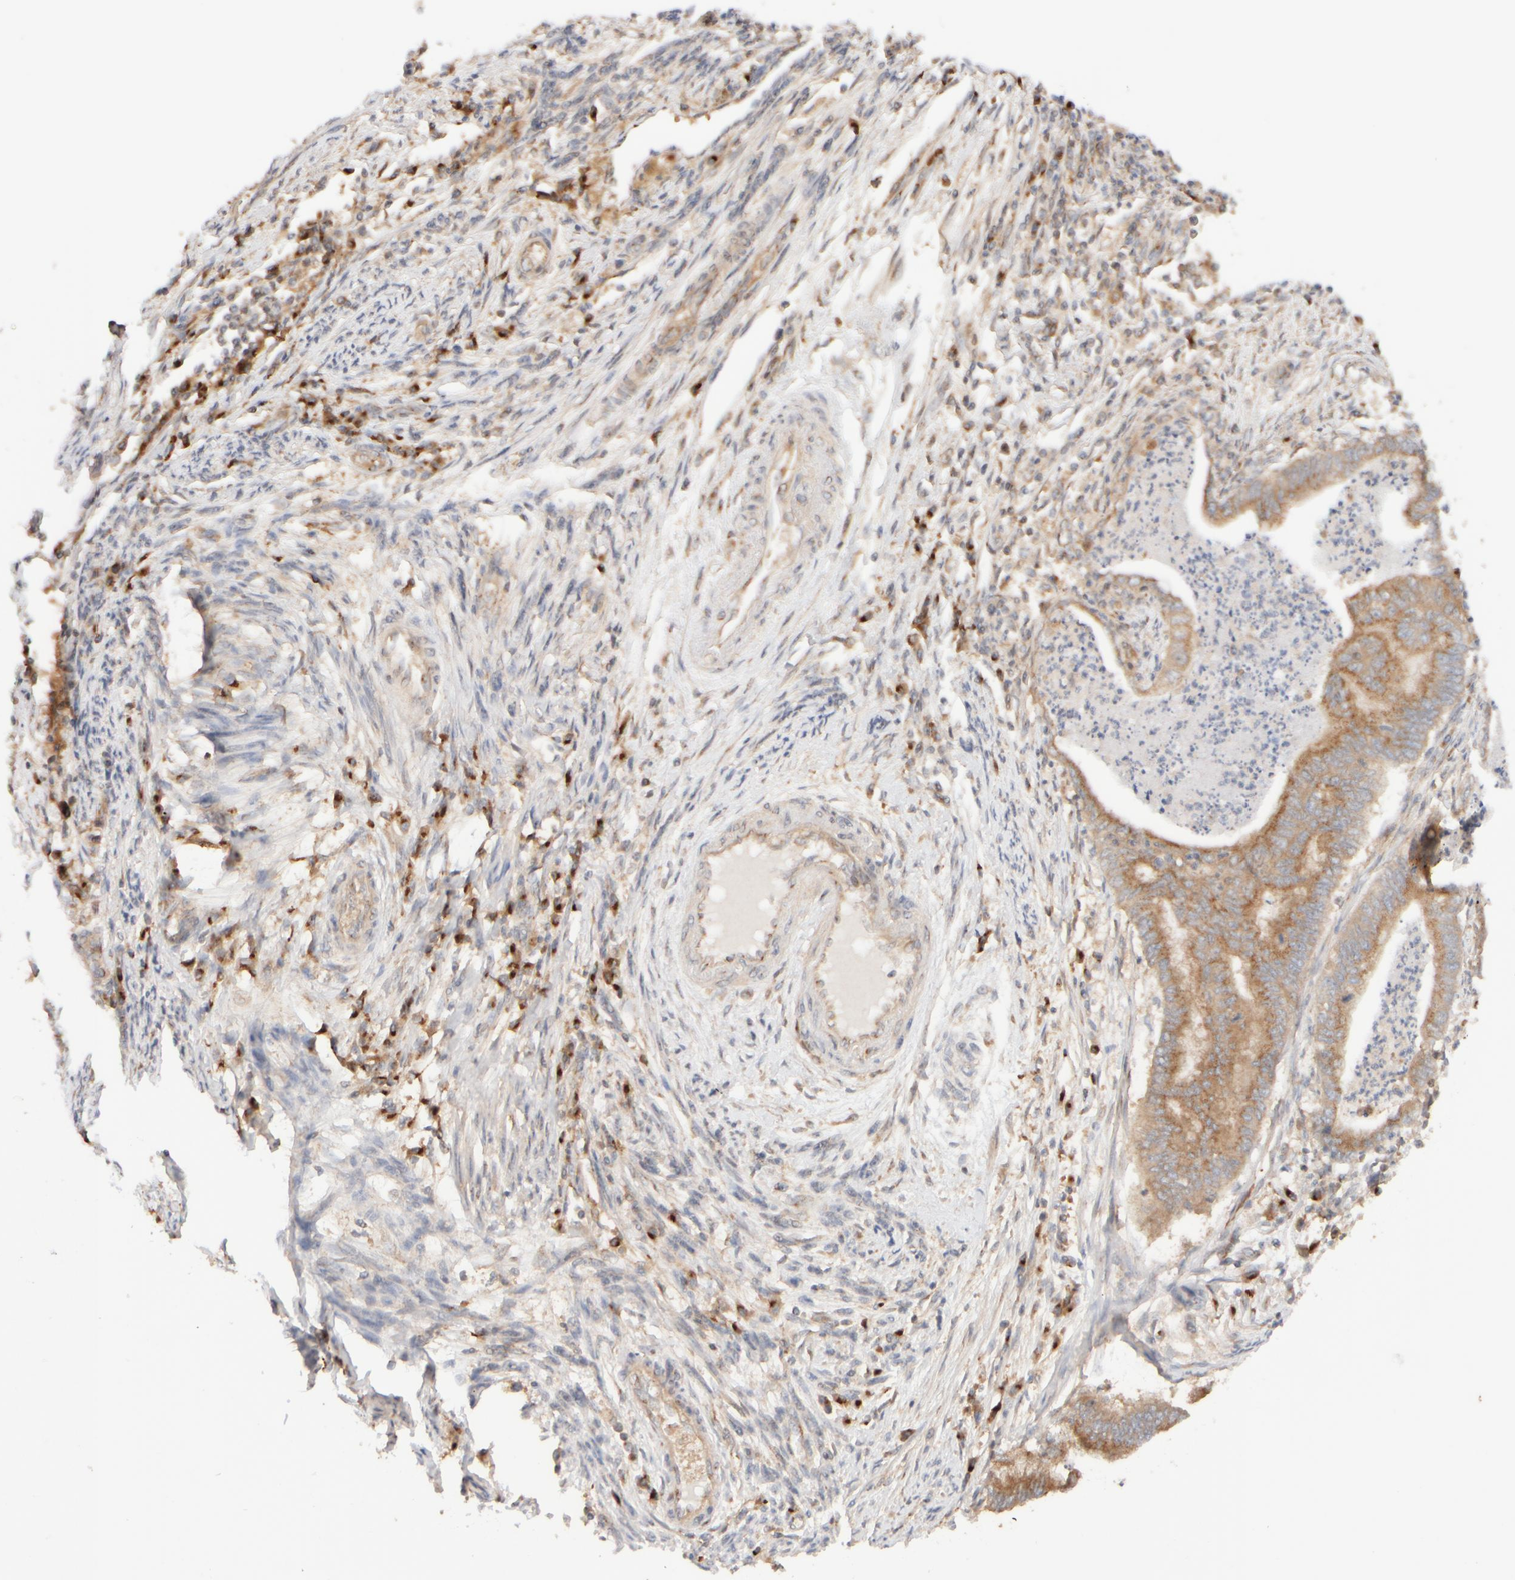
{"staining": {"intensity": "moderate", "quantity": ">75%", "location": "cytoplasmic/membranous"}, "tissue": "endometrial cancer", "cell_type": "Tumor cells", "image_type": "cancer", "snomed": [{"axis": "morphology", "description": "Polyp, NOS"}, {"axis": "morphology", "description": "Adenocarcinoma, NOS"}, {"axis": "morphology", "description": "Adenoma, NOS"}, {"axis": "topography", "description": "Endometrium"}], "caption": "Immunohistochemical staining of human endometrial adenoma displays moderate cytoplasmic/membranous protein staining in about >75% of tumor cells. The staining was performed using DAB (3,3'-diaminobenzidine) to visualize the protein expression in brown, while the nuclei were stained in blue with hematoxylin (Magnification: 20x).", "gene": "RABEP1", "patient": {"sex": "female", "age": 79}}